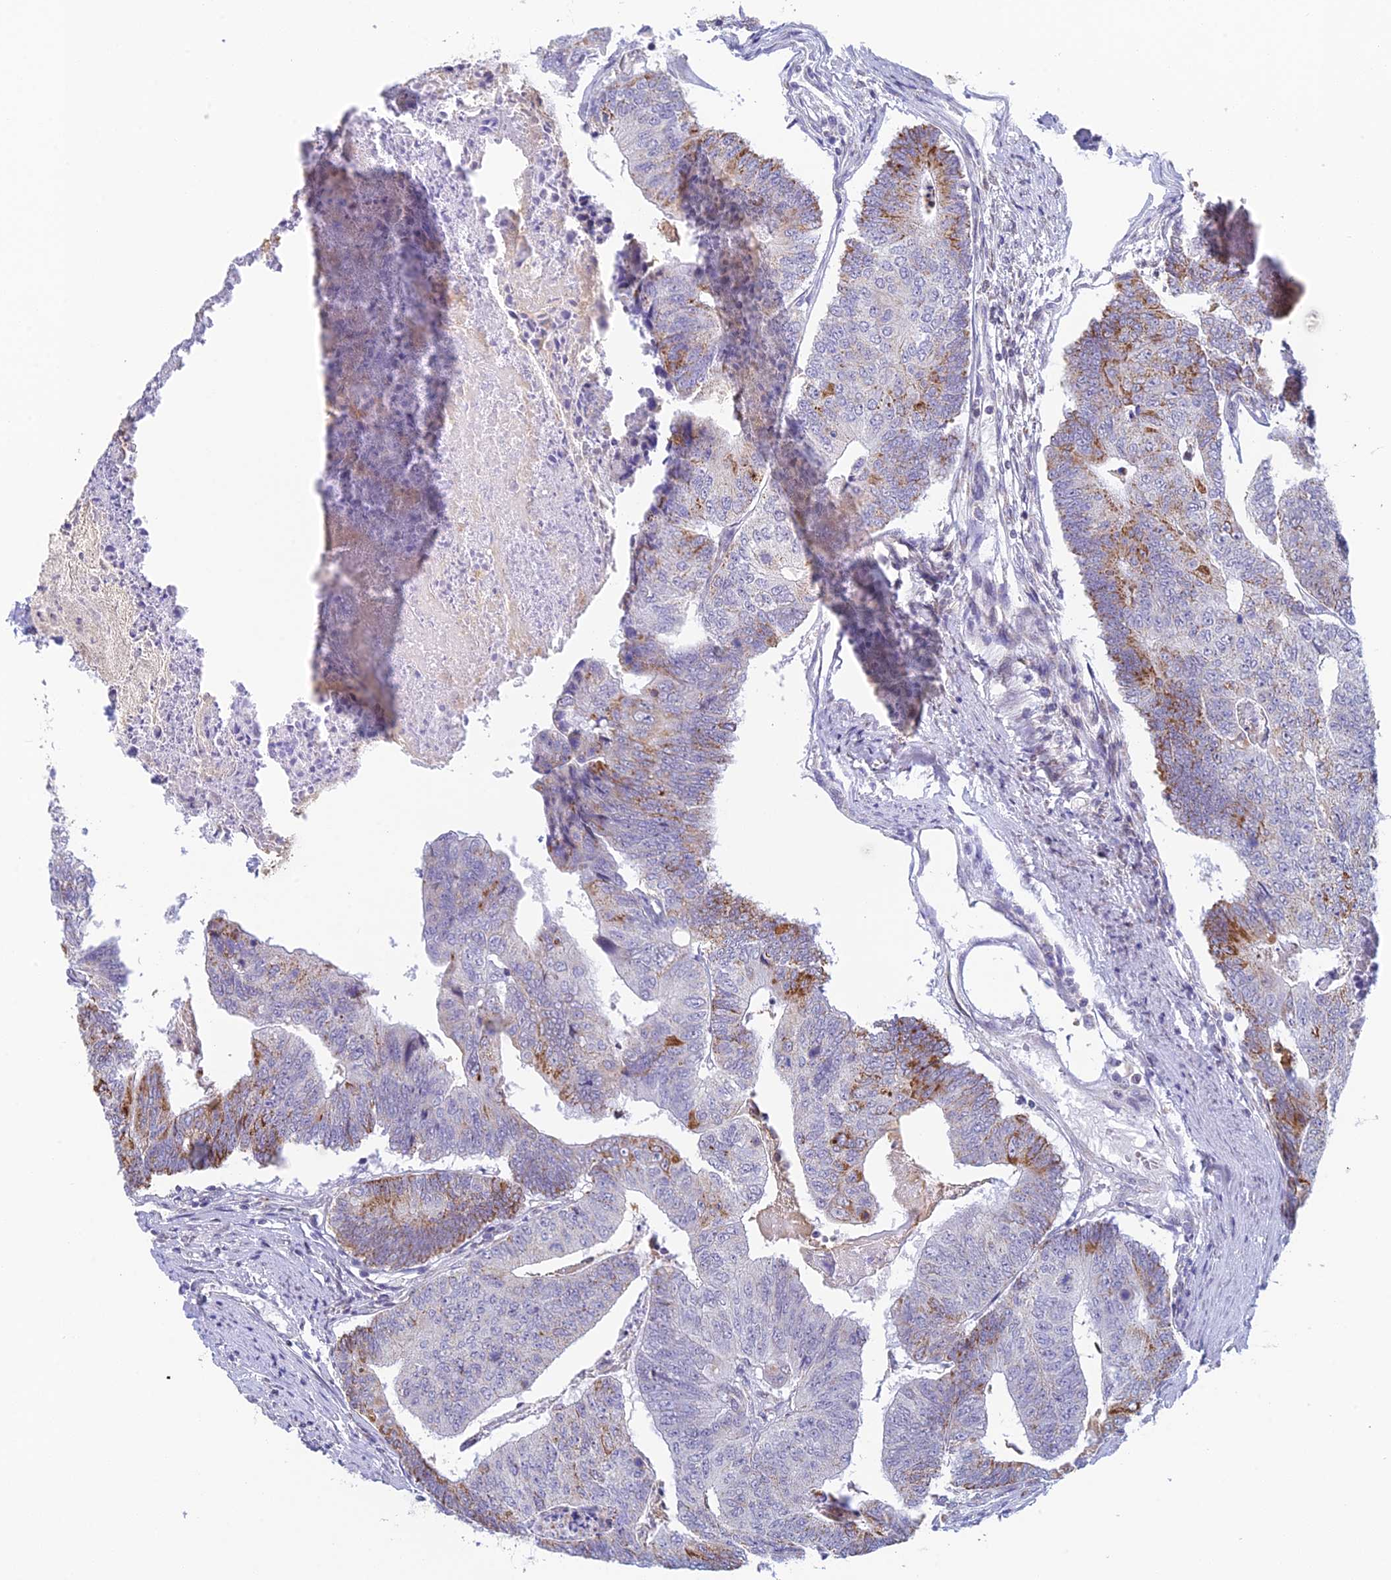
{"staining": {"intensity": "moderate", "quantity": "<25%", "location": "cytoplasmic/membranous"}, "tissue": "colorectal cancer", "cell_type": "Tumor cells", "image_type": "cancer", "snomed": [{"axis": "morphology", "description": "Adenocarcinoma, NOS"}, {"axis": "topography", "description": "Colon"}], "caption": "Immunohistochemical staining of human colorectal cancer displays low levels of moderate cytoplasmic/membranous protein staining in about <25% of tumor cells. (Brightfield microscopy of DAB IHC at high magnification).", "gene": "REXO5", "patient": {"sex": "female", "age": 67}}